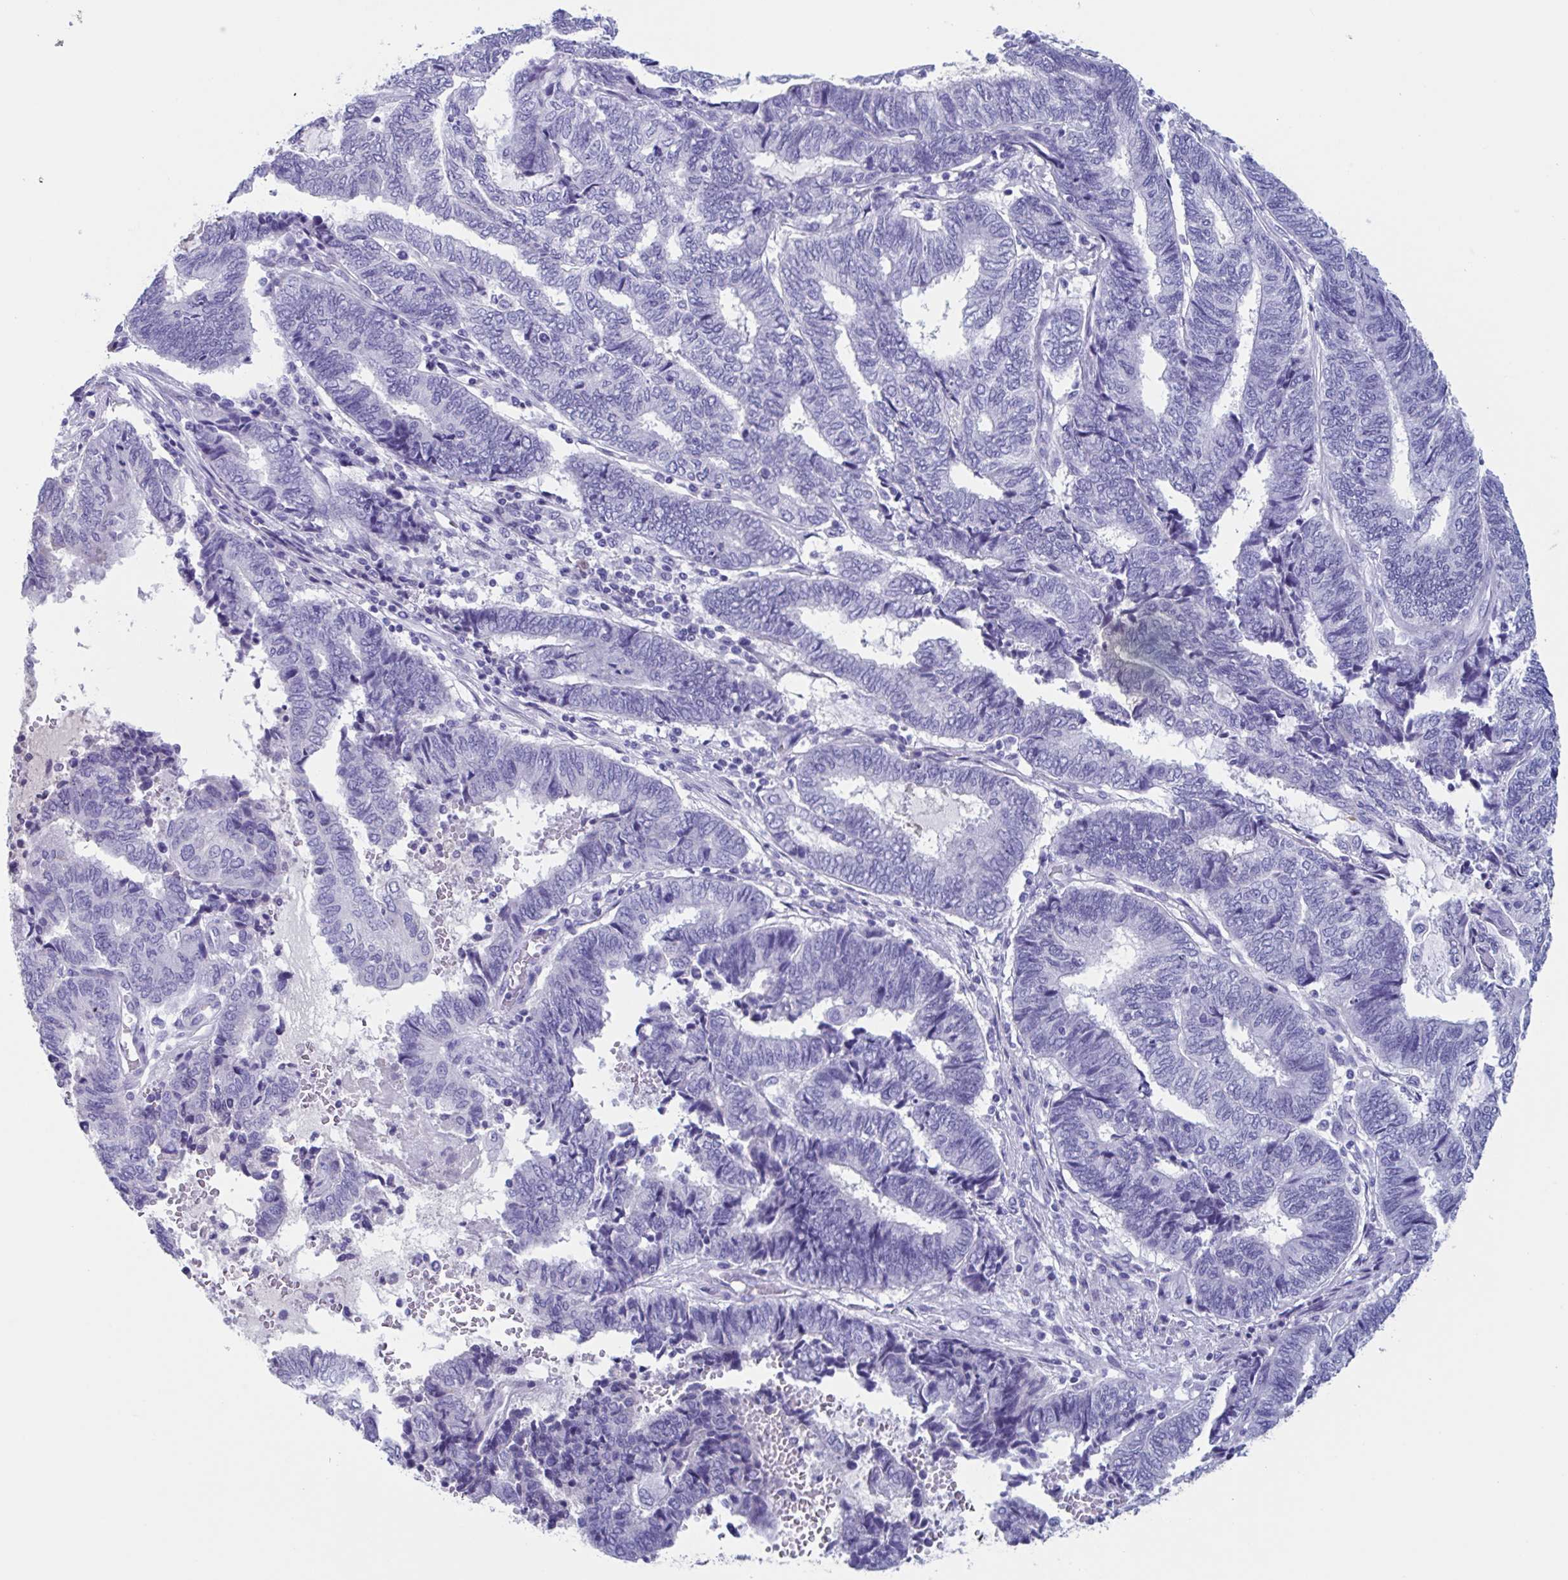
{"staining": {"intensity": "negative", "quantity": "none", "location": "none"}, "tissue": "endometrial cancer", "cell_type": "Tumor cells", "image_type": "cancer", "snomed": [{"axis": "morphology", "description": "Adenocarcinoma, NOS"}, {"axis": "topography", "description": "Uterus"}, {"axis": "topography", "description": "Endometrium"}], "caption": "This micrograph is of endometrial cancer (adenocarcinoma) stained with IHC to label a protein in brown with the nuclei are counter-stained blue. There is no staining in tumor cells. (Stains: DAB IHC with hematoxylin counter stain, Microscopy: brightfield microscopy at high magnification).", "gene": "USP35", "patient": {"sex": "female", "age": 70}}